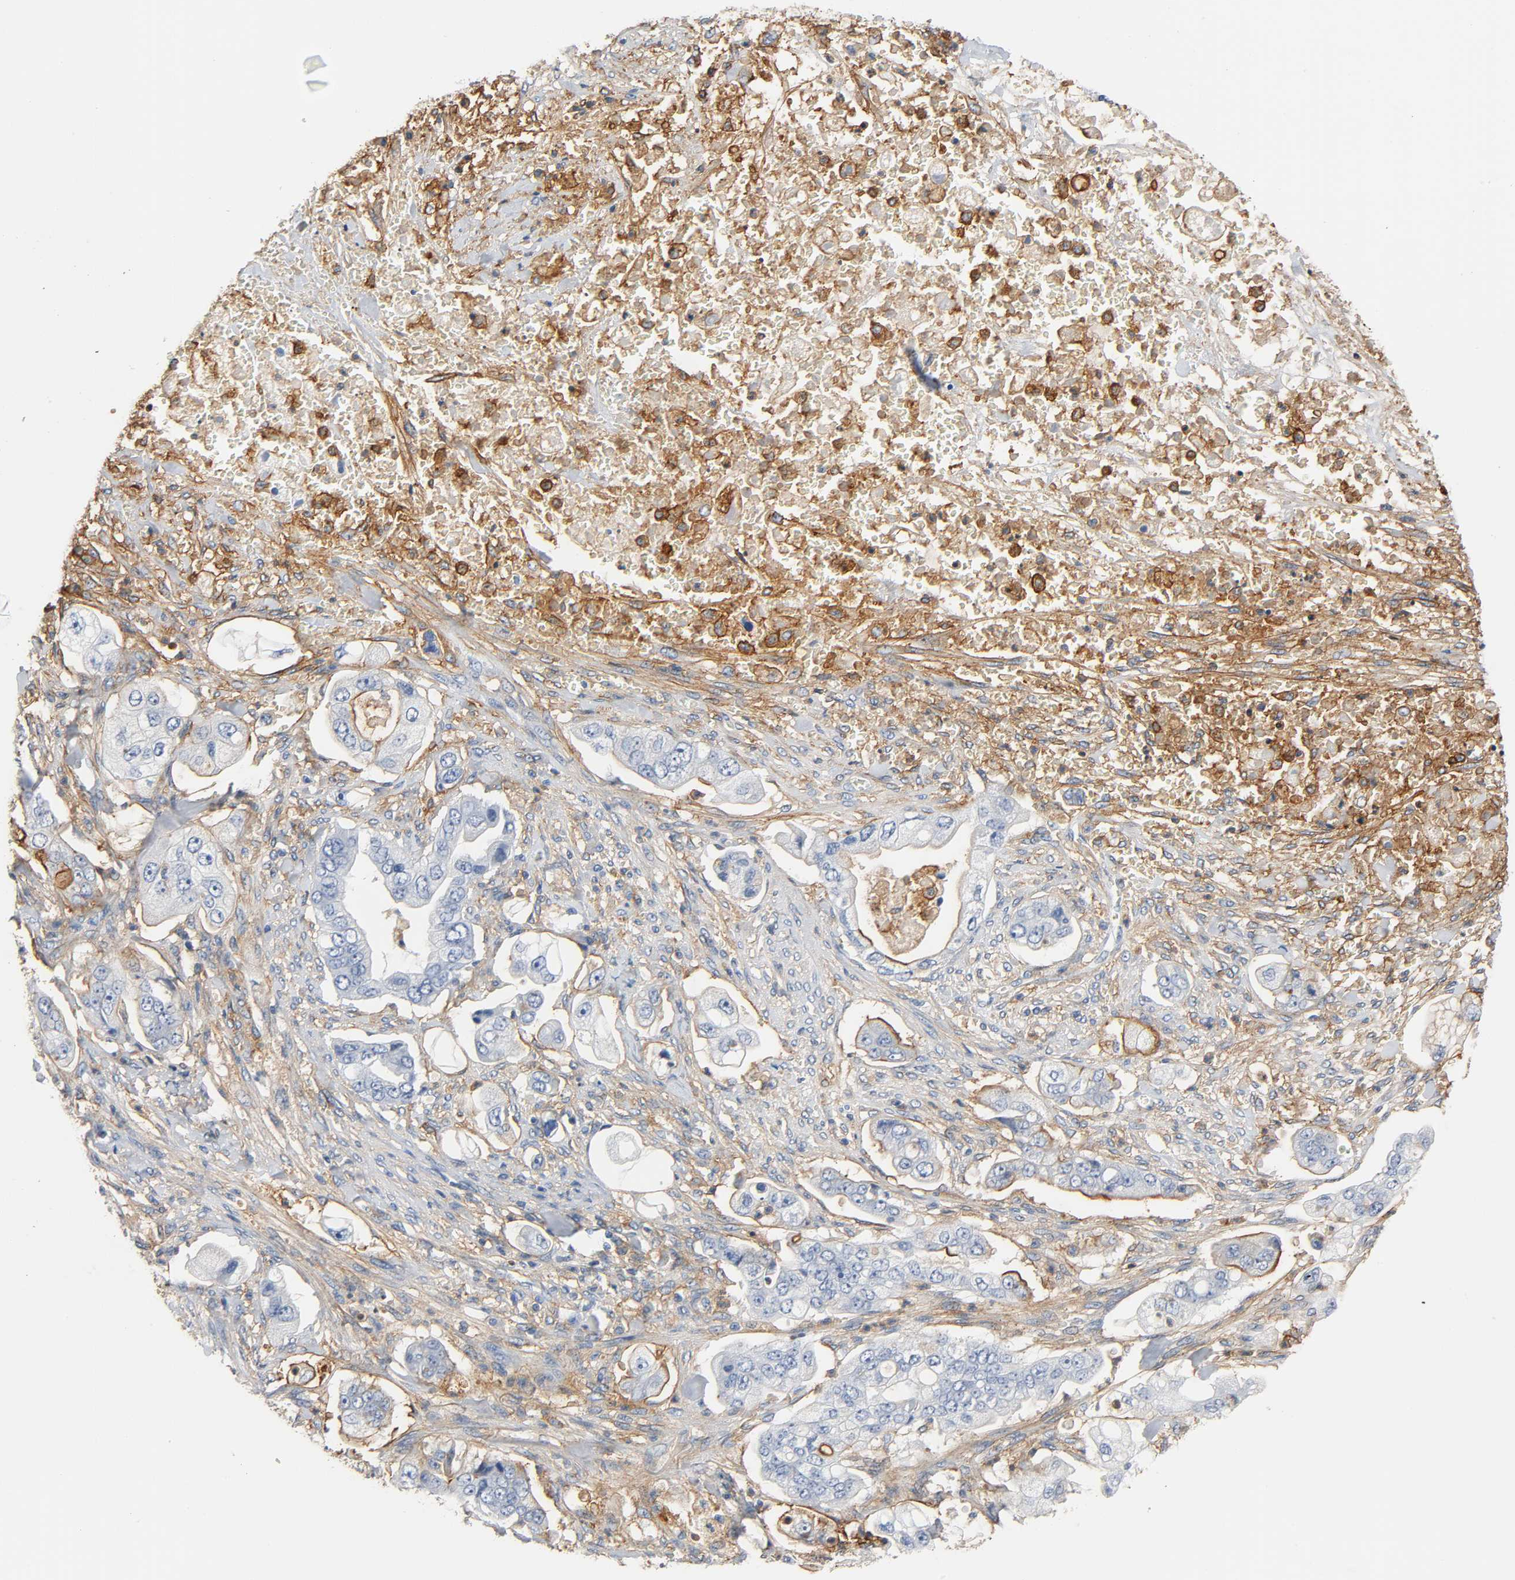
{"staining": {"intensity": "weak", "quantity": "<25%", "location": "cytoplasmic/membranous"}, "tissue": "stomach cancer", "cell_type": "Tumor cells", "image_type": "cancer", "snomed": [{"axis": "morphology", "description": "Adenocarcinoma, NOS"}, {"axis": "topography", "description": "Stomach"}], "caption": "DAB immunohistochemical staining of stomach cancer (adenocarcinoma) reveals no significant expression in tumor cells. (Immunohistochemistry, brightfield microscopy, high magnification).", "gene": "ANPEP", "patient": {"sex": "male", "age": 62}}